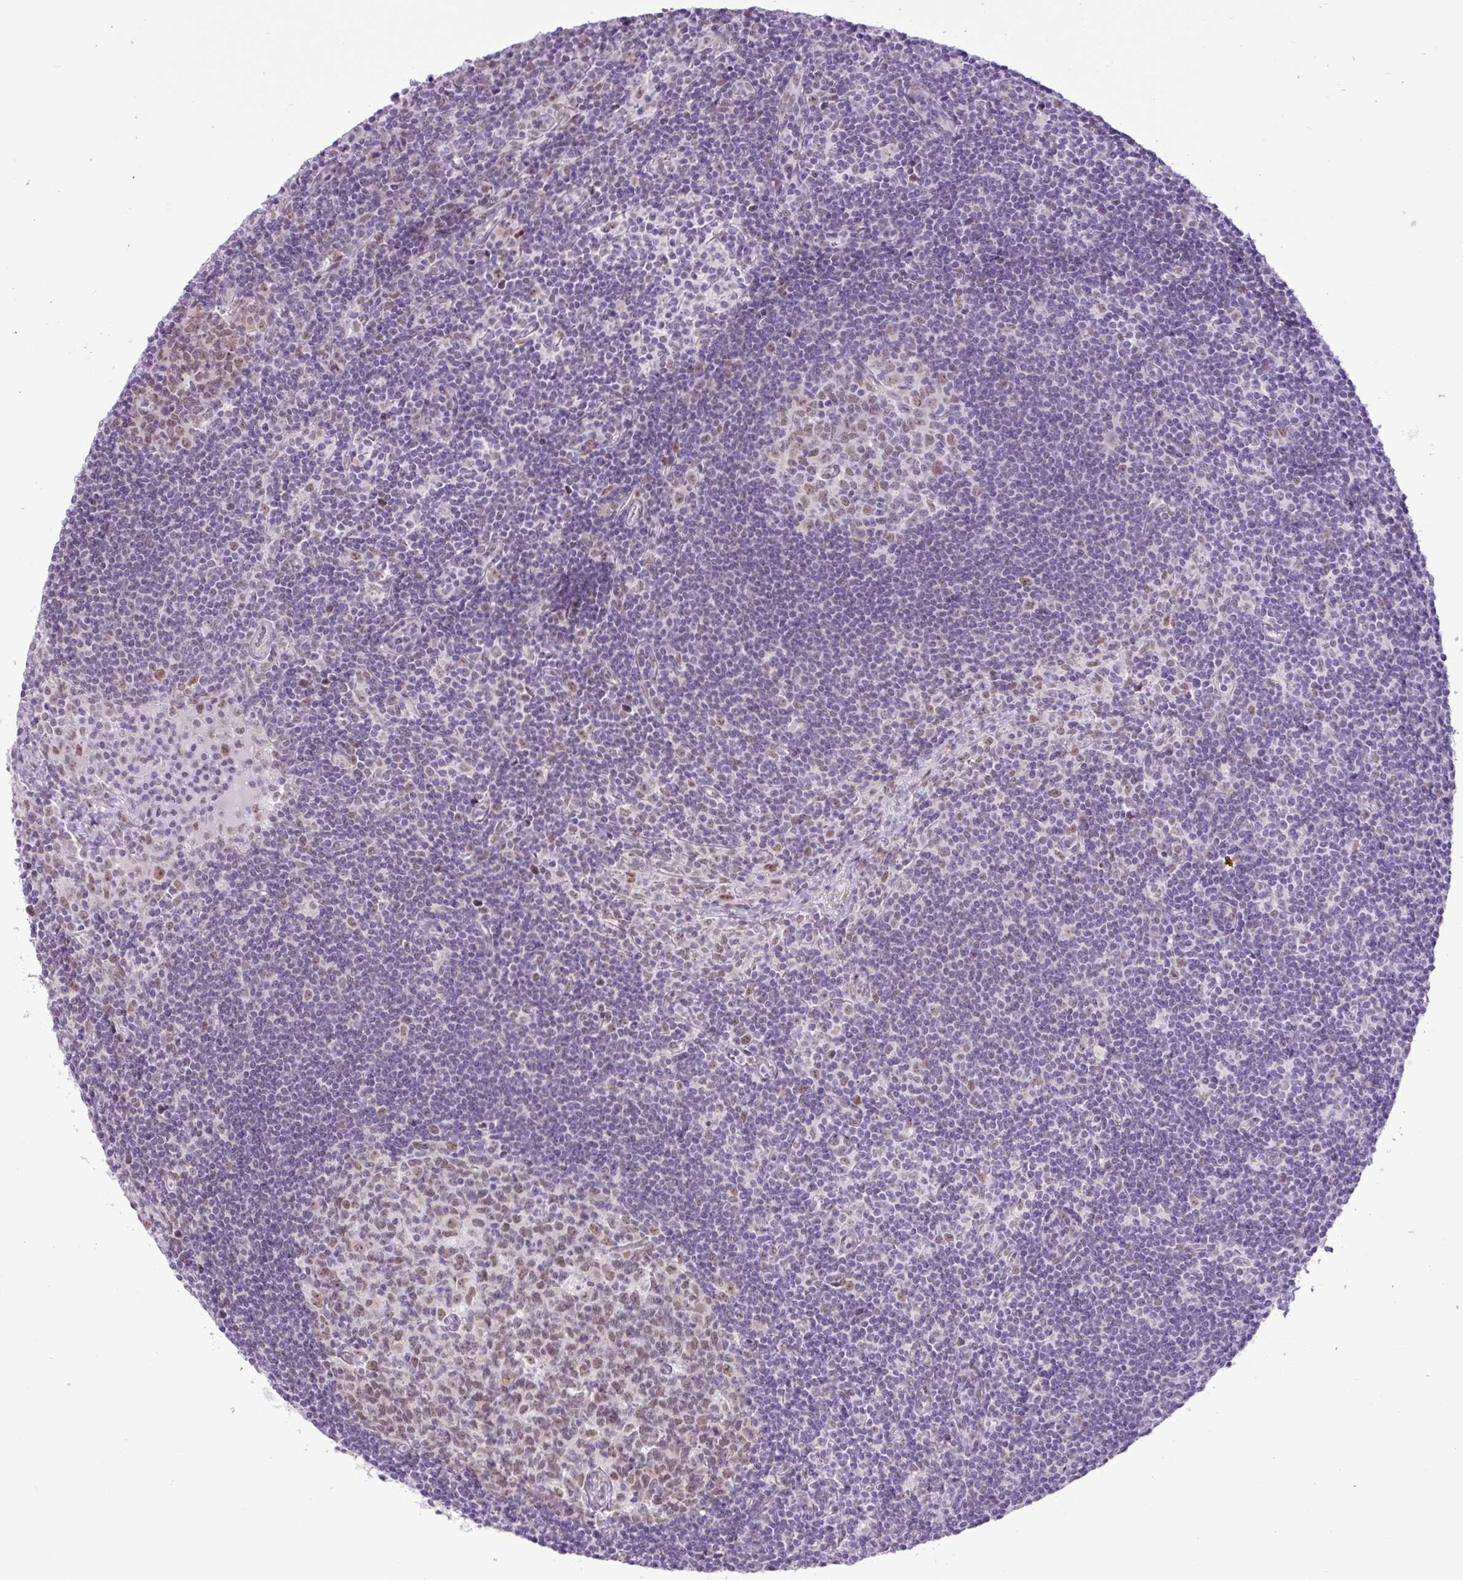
{"staining": {"intensity": "weak", "quantity": "25%-75%", "location": "nuclear"}, "tissue": "lymph node", "cell_type": "Germinal center cells", "image_type": "normal", "snomed": [{"axis": "morphology", "description": "Normal tissue, NOS"}, {"axis": "topography", "description": "Lymph node"}], "caption": "DAB (3,3'-diaminobenzidine) immunohistochemical staining of normal lymph node shows weak nuclear protein staining in approximately 25%-75% of germinal center cells.", "gene": "ELOA2", "patient": {"sex": "female", "age": 29}}